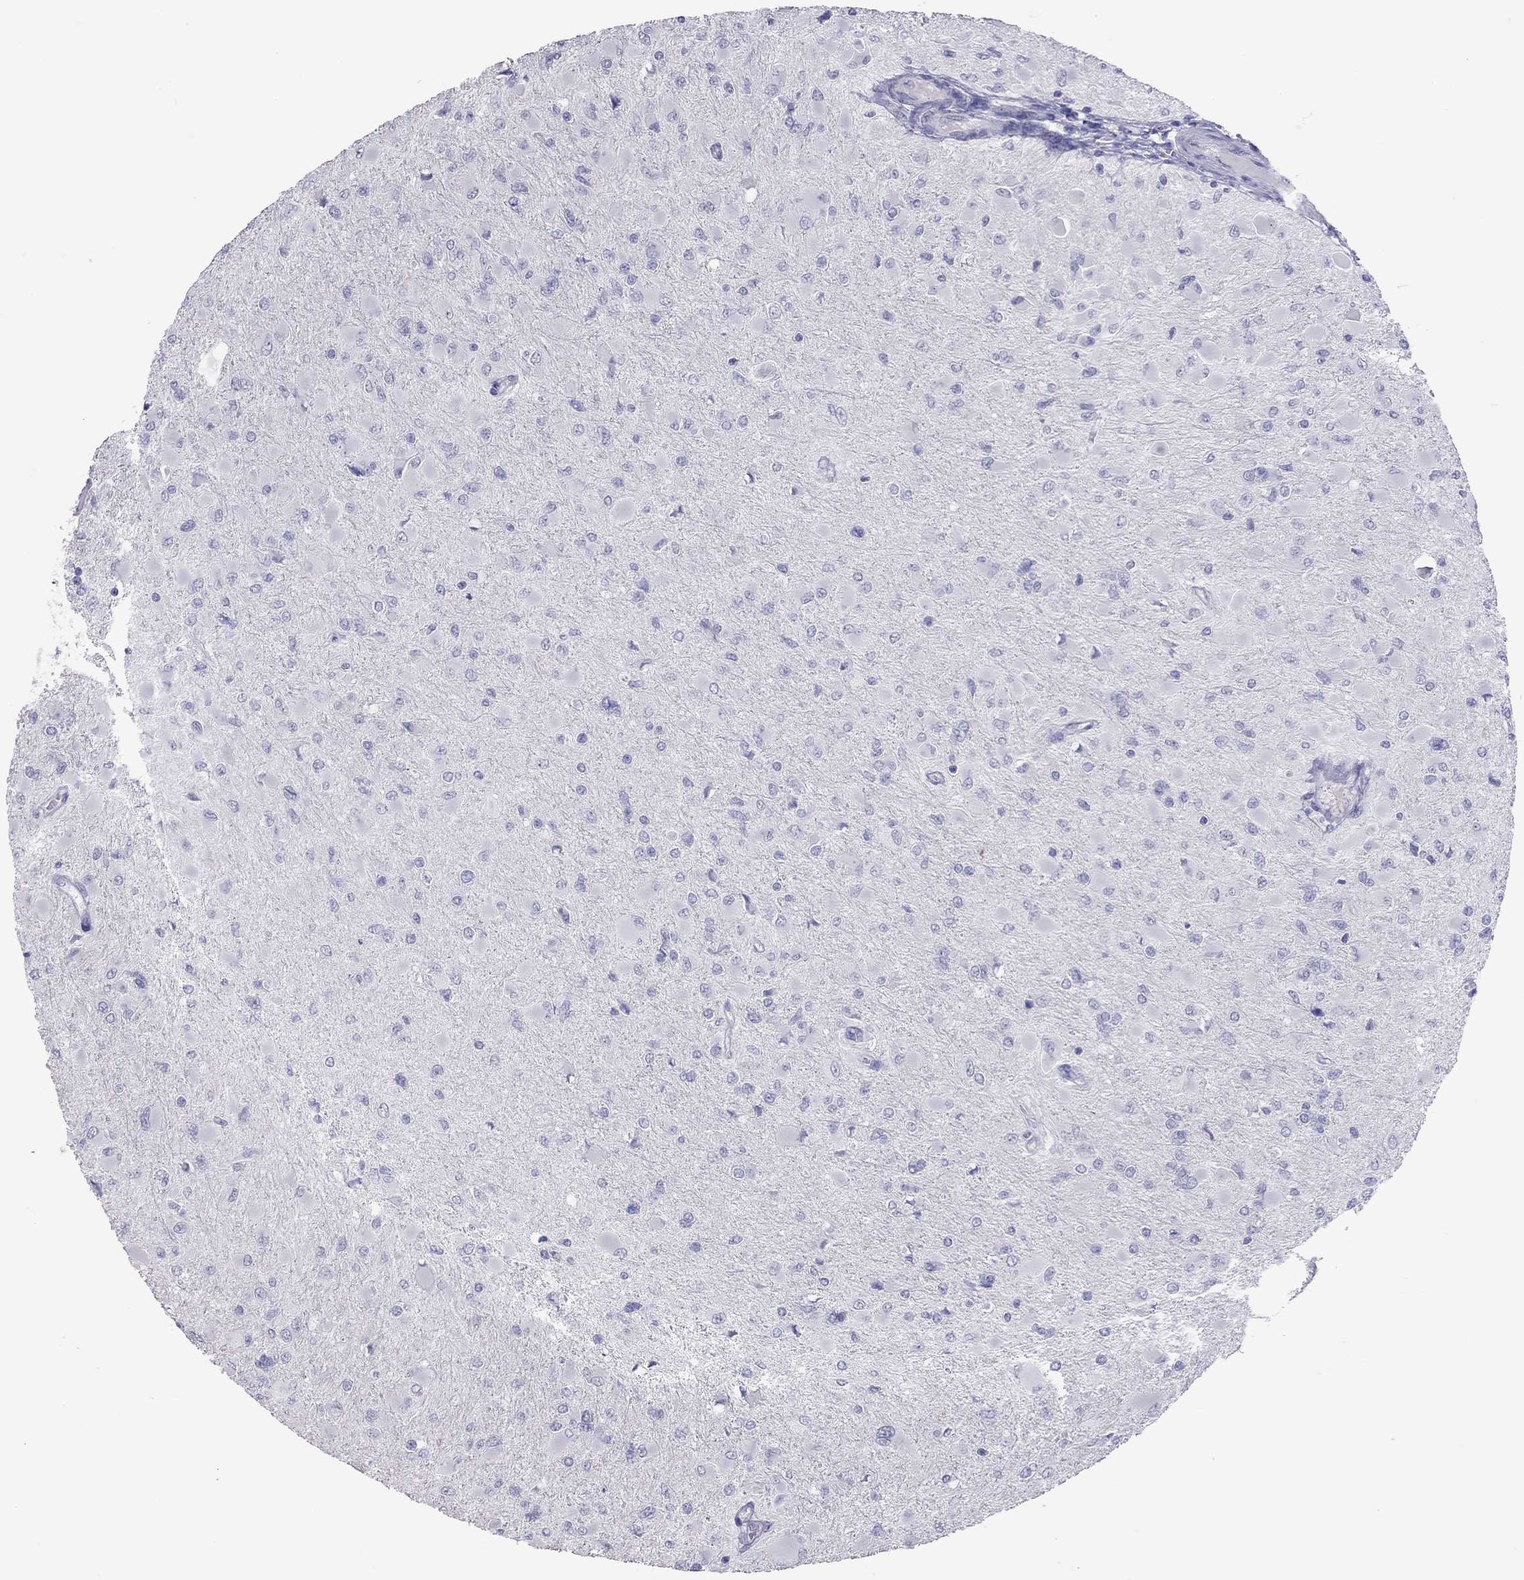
{"staining": {"intensity": "negative", "quantity": "none", "location": "none"}, "tissue": "glioma", "cell_type": "Tumor cells", "image_type": "cancer", "snomed": [{"axis": "morphology", "description": "Glioma, malignant, High grade"}, {"axis": "topography", "description": "Cerebral cortex"}], "caption": "An image of human glioma is negative for staining in tumor cells.", "gene": "MUC16", "patient": {"sex": "female", "age": 36}}